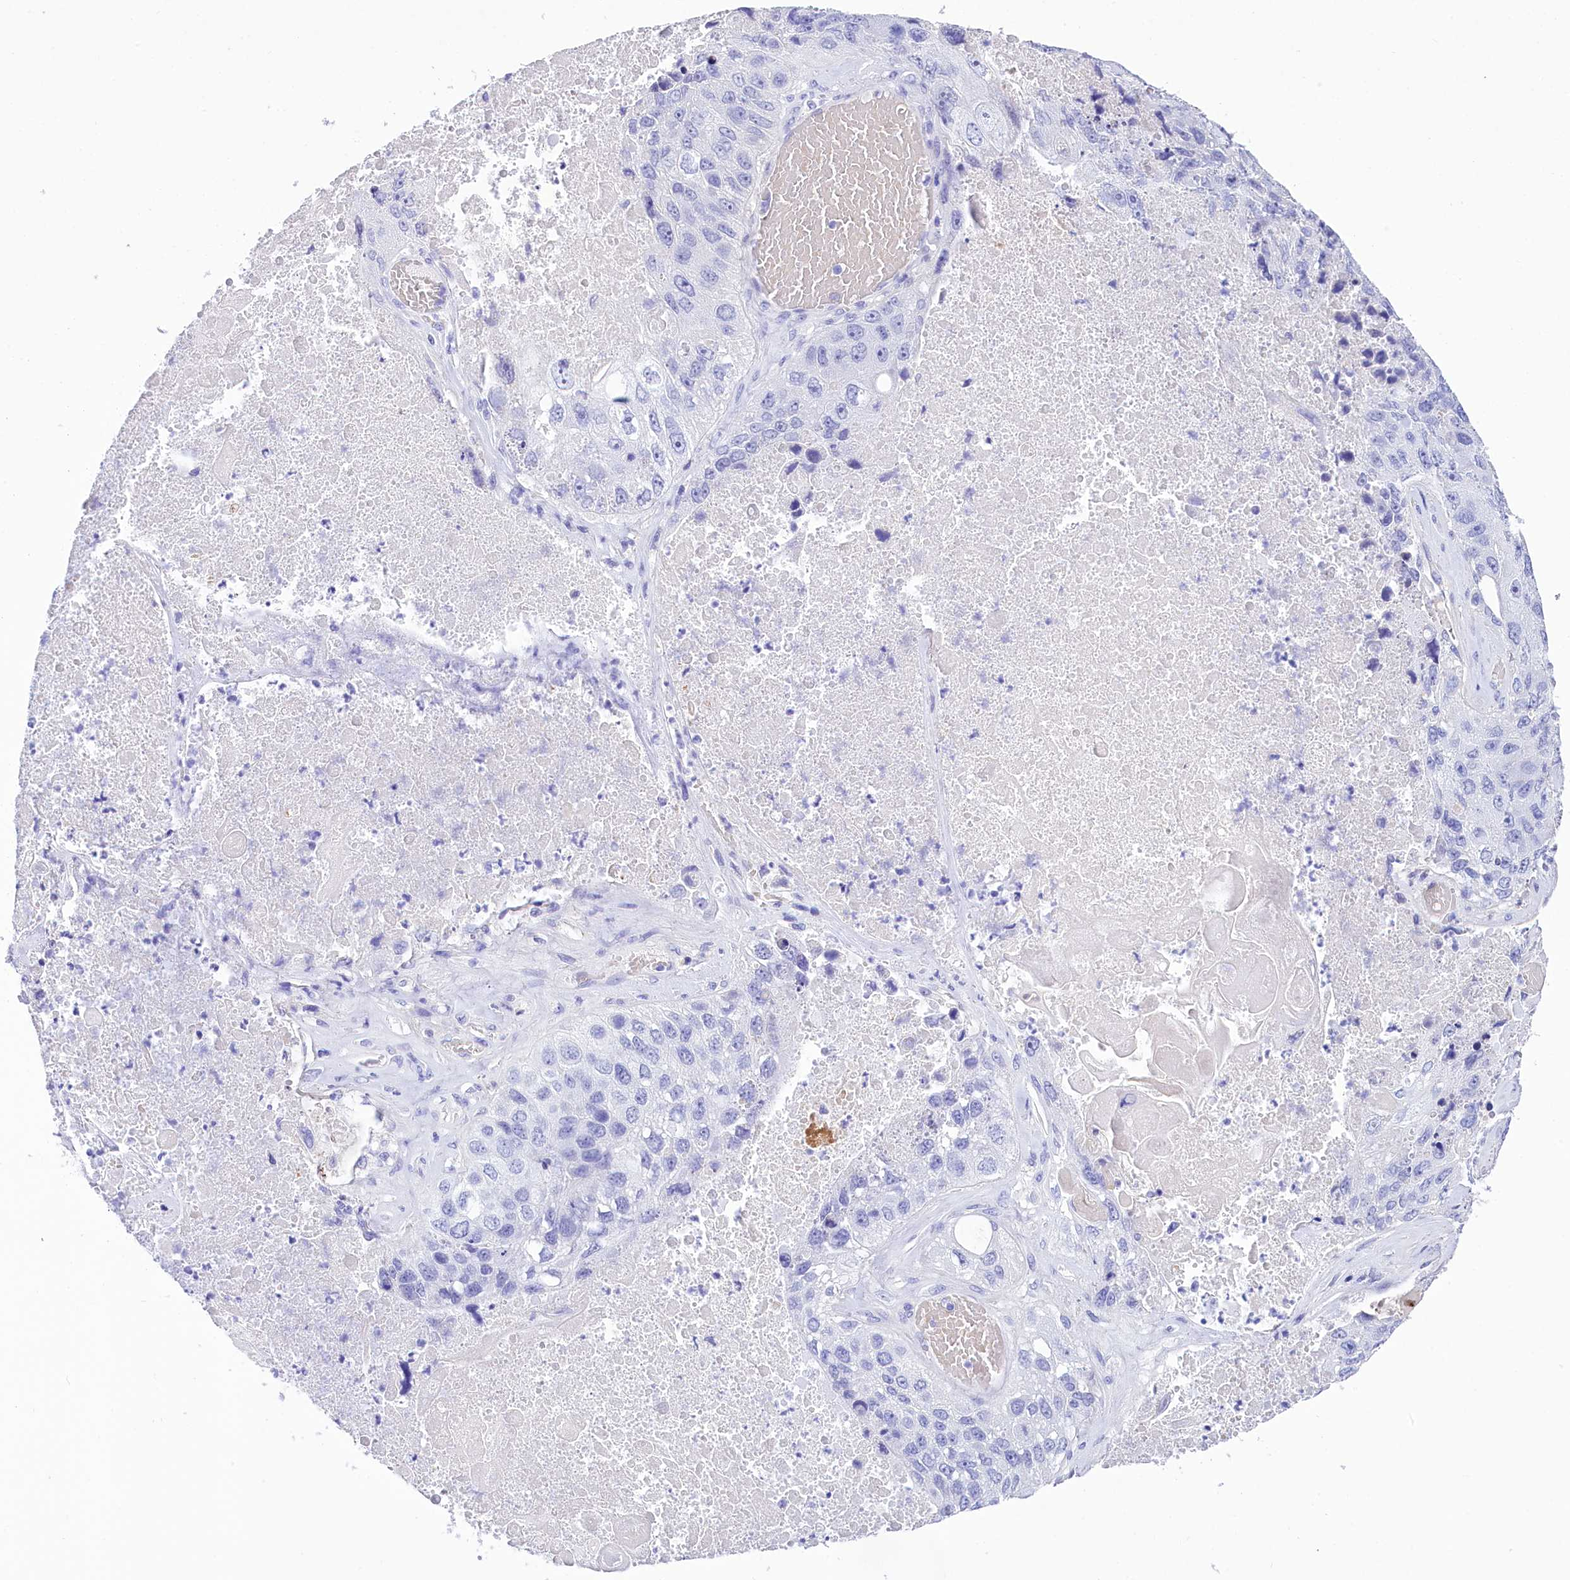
{"staining": {"intensity": "negative", "quantity": "none", "location": "none"}, "tissue": "lung cancer", "cell_type": "Tumor cells", "image_type": "cancer", "snomed": [{"axis": "morphology", "description": "Squamous cell carcinoma, NOS"}, {"axis": "topography", "description": "Lung"}], "caption": "Lung cancer (squamous cell carcinoma) was stained to show a protein in brown. There is no significant positivity in tumor cells.", "gene": "TTC36", "patient": {"sex": "male", "age": 61}}